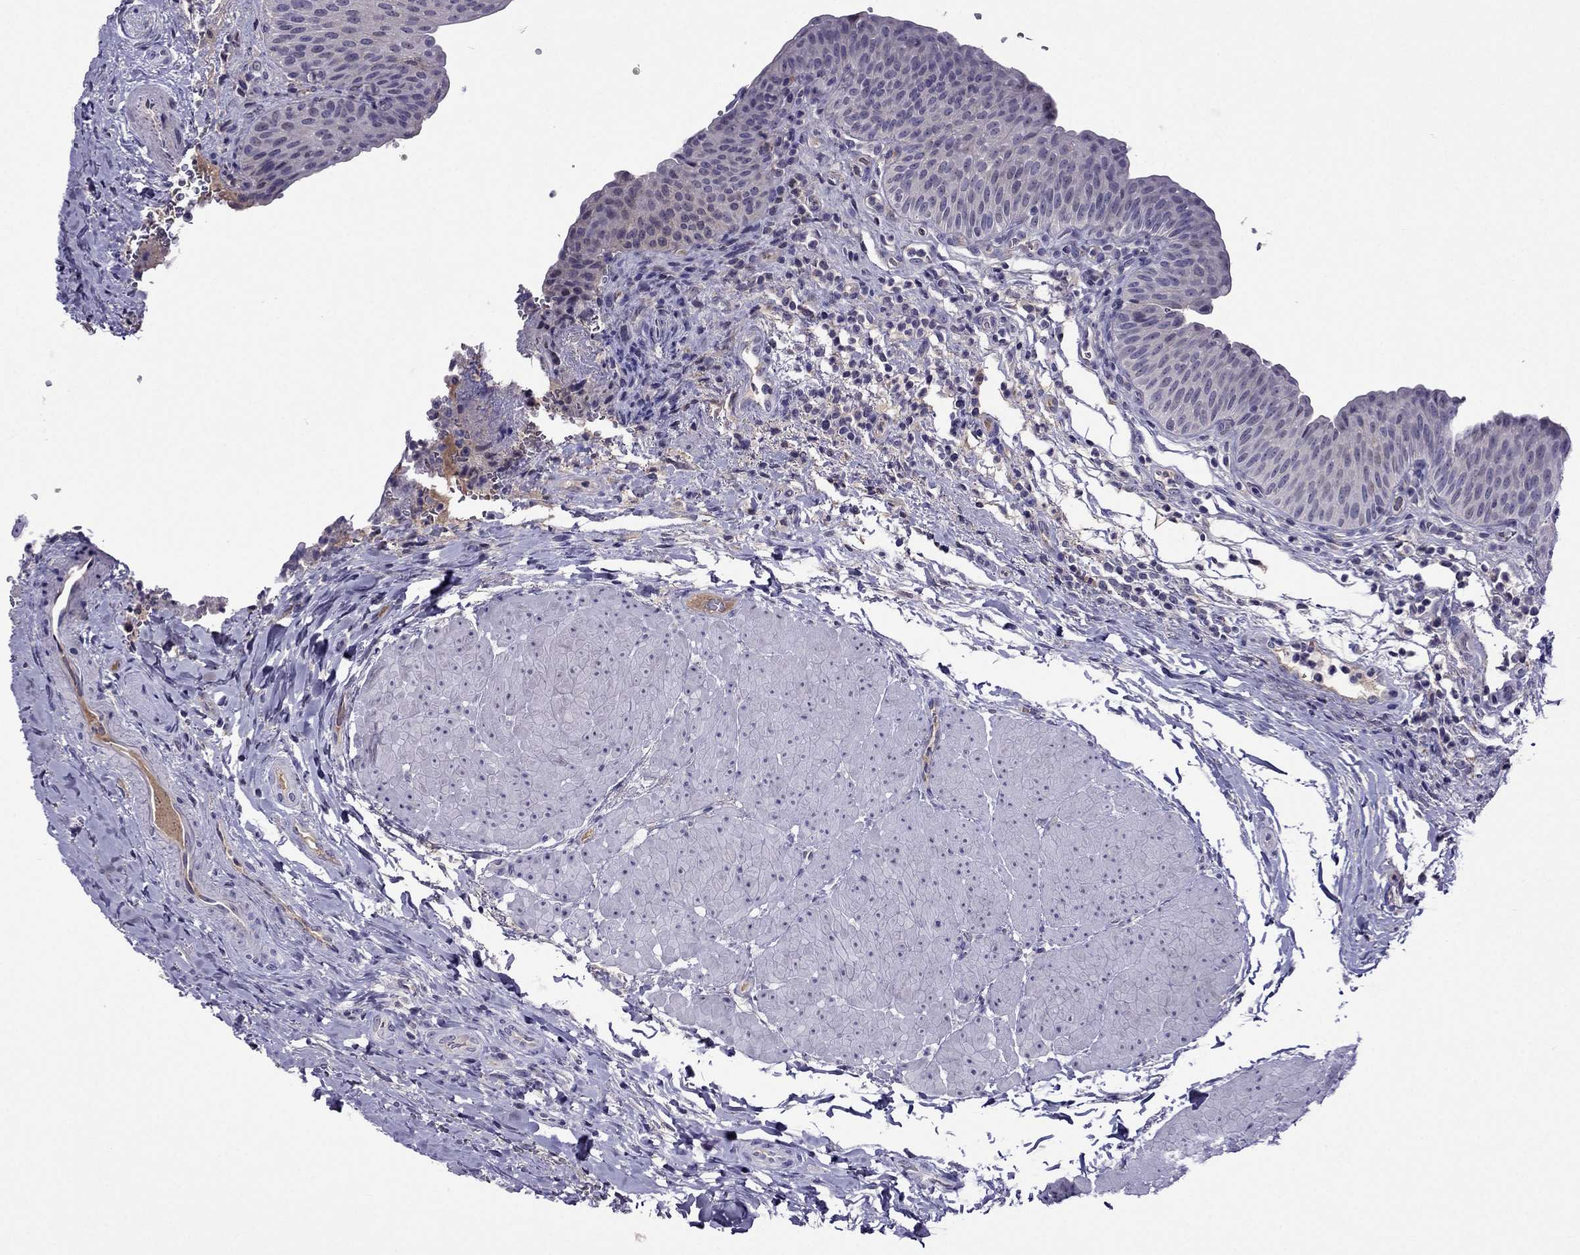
{"staining": {"intensity": "negative", "quantity": "none", "location": "none"}, "tissue": "urinary bladder", "cell_type": "Urothelial cells", "image_type": "normal", "snomed": [{"axis": "morphology", "description": "Normal tissue, NOS"}, {"axis": "topography", "description": "Urinary bladder"}], "caption": "This is an IHC micrograph of benign urinary bladder. There is no positivity in urothelial cells.", "gene": "SPTBN4", "patient": {"sex": "male", "age": 66}}